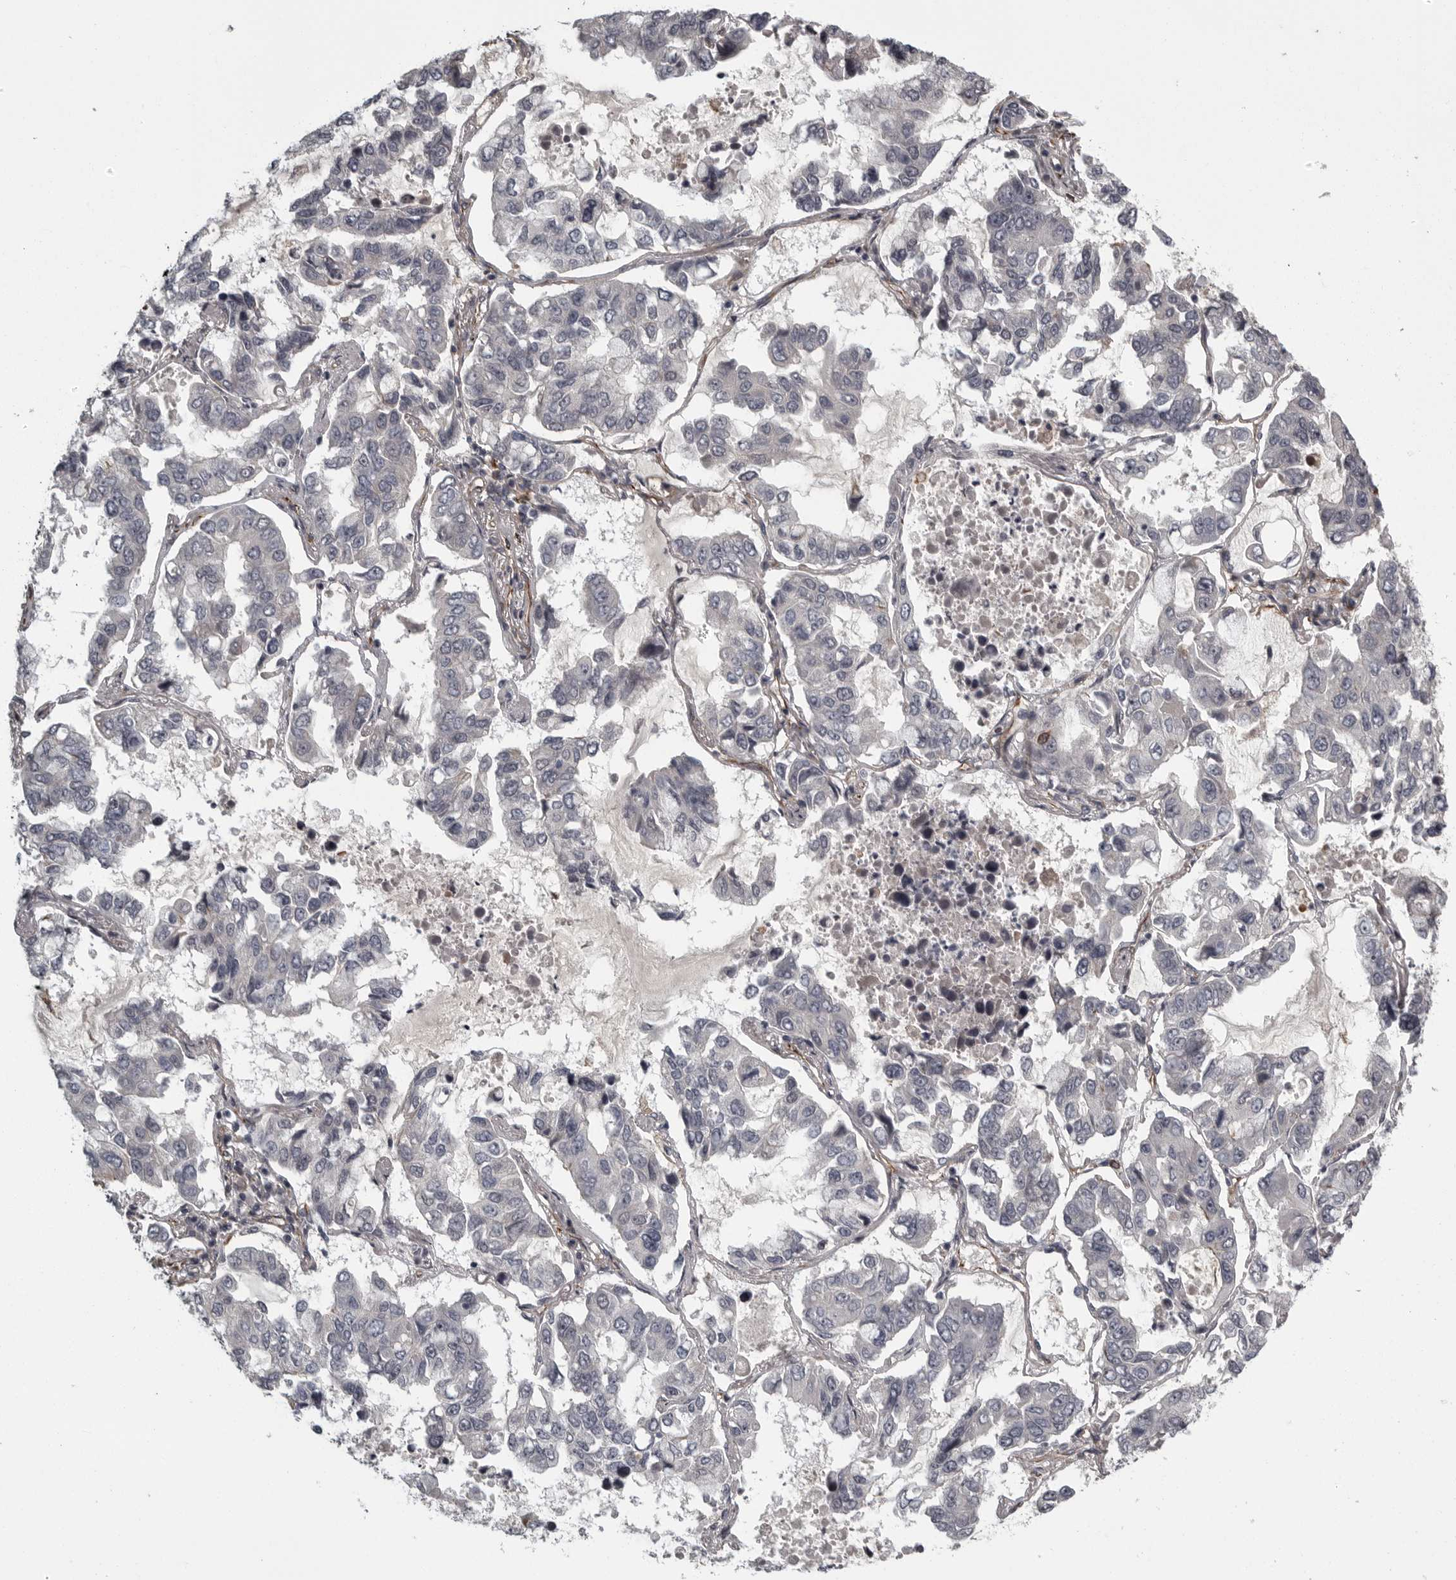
{"staining": {"intensity": "negative", "quantity": "none", "location": "none"}, "tissue": "lung cancer", "cell_type": "Tumor cells", "image_type": "cancer", "snomed": [{"axis": "morphology", "description": "Adenocarcinoma, NOS"}, {"axis": "topography", "description": "Lung"}], "caption": "High magnification brightfield microscopy of lung adenocarcinoma stained with DAB (brown) and counterstained with hematoxylin (blue): tumor cells show no significant staining.", "gene": "FAAP100", "patient": {"sex": "male", "age": 64}}